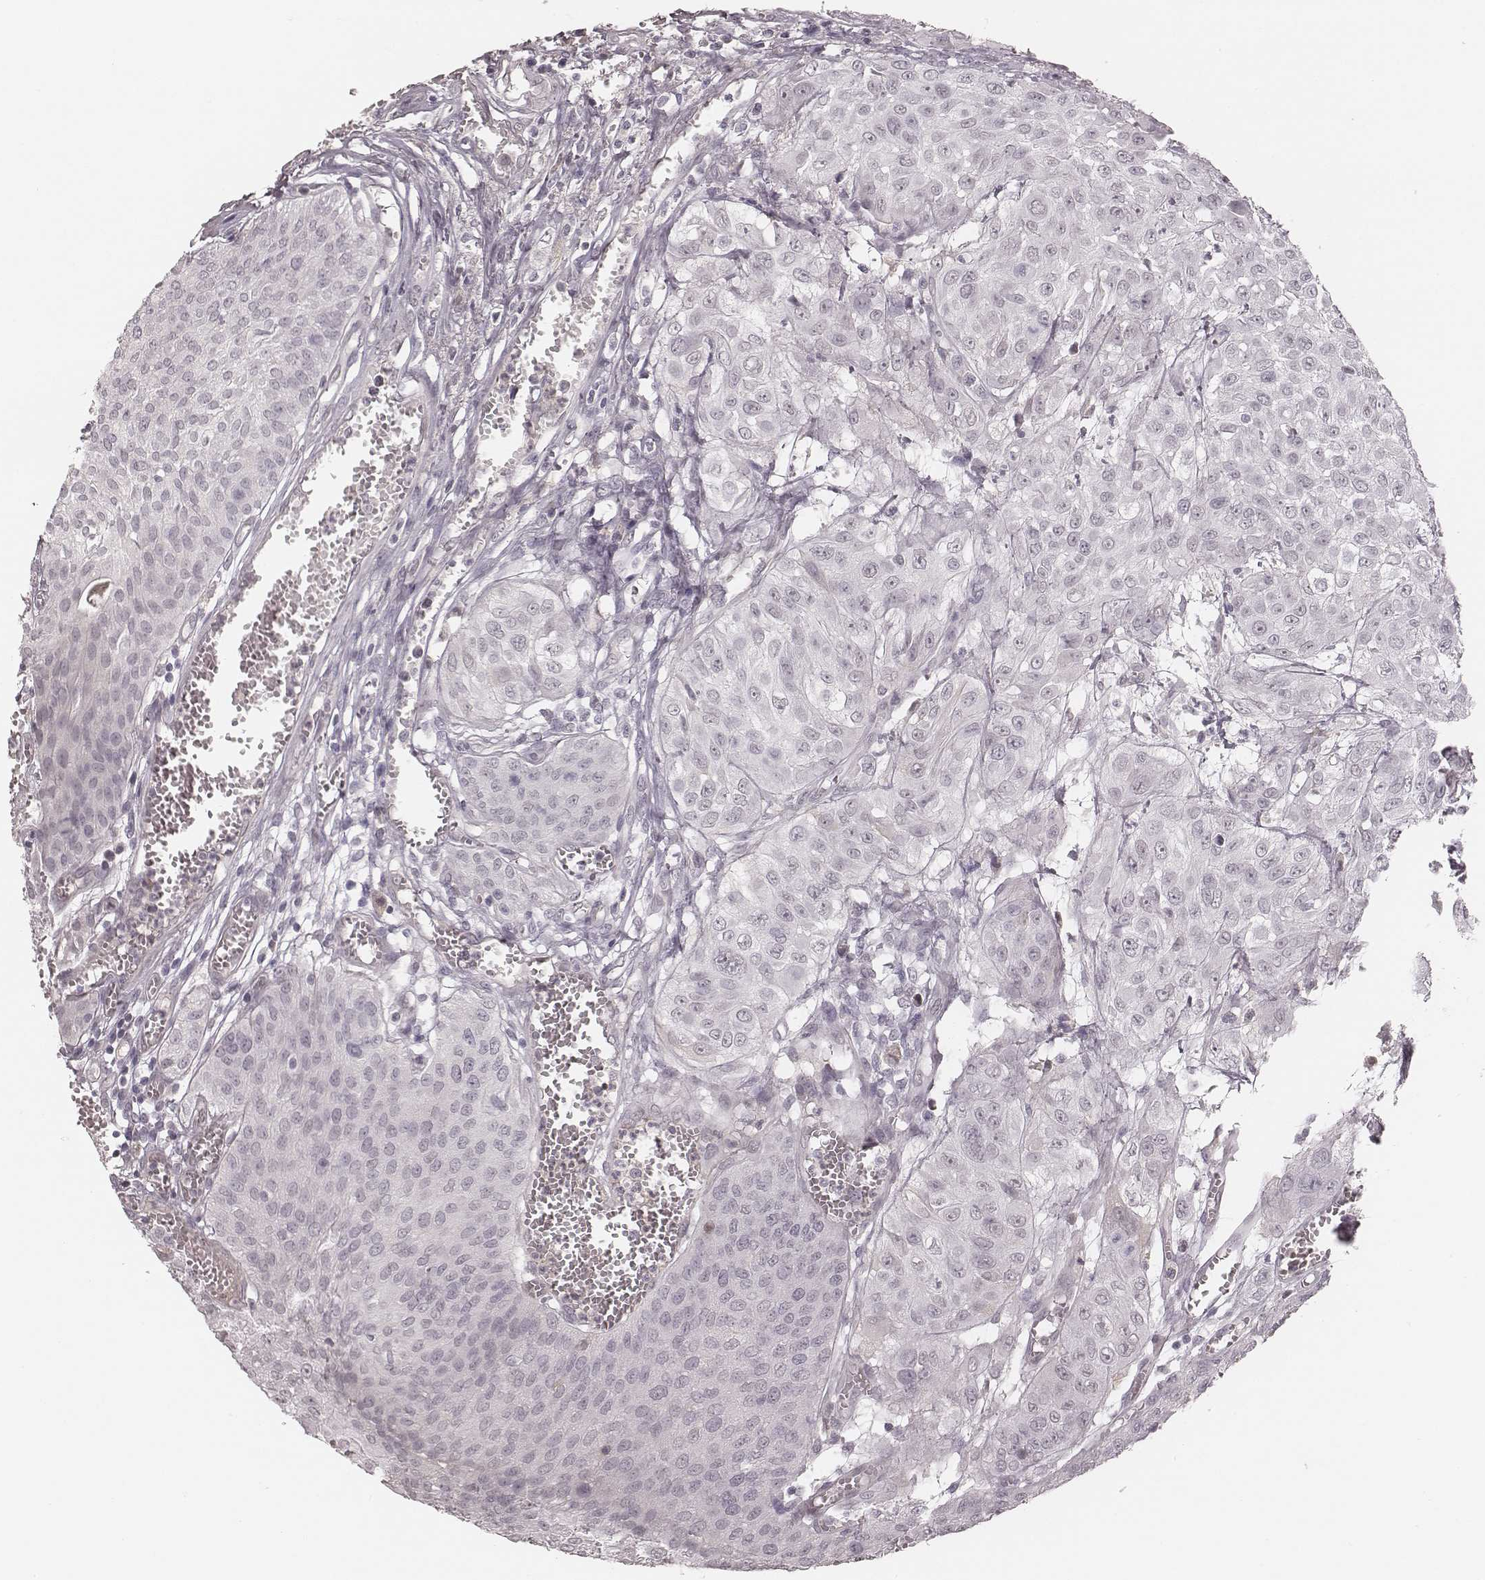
{"staining": {"intensity": "negative", "quantity": "none", "location": "none"}, "tissue": "urothelial cancer", "cell_type": "Tumor cells", "image_type": "cancer", "snomed": [{"axis": "morphology", "description": "Urothelial carcinoma, High grade"}, {"axis": "topography", "description": "Urinary bladder"}], "caption": "The immunohistochemistry micrograph has no significant expression in tumor cells of urothelial carcinoma (high-grade) tissue.", "gene": "MSX1", "patient": {"sex": "male", "age": 57}}